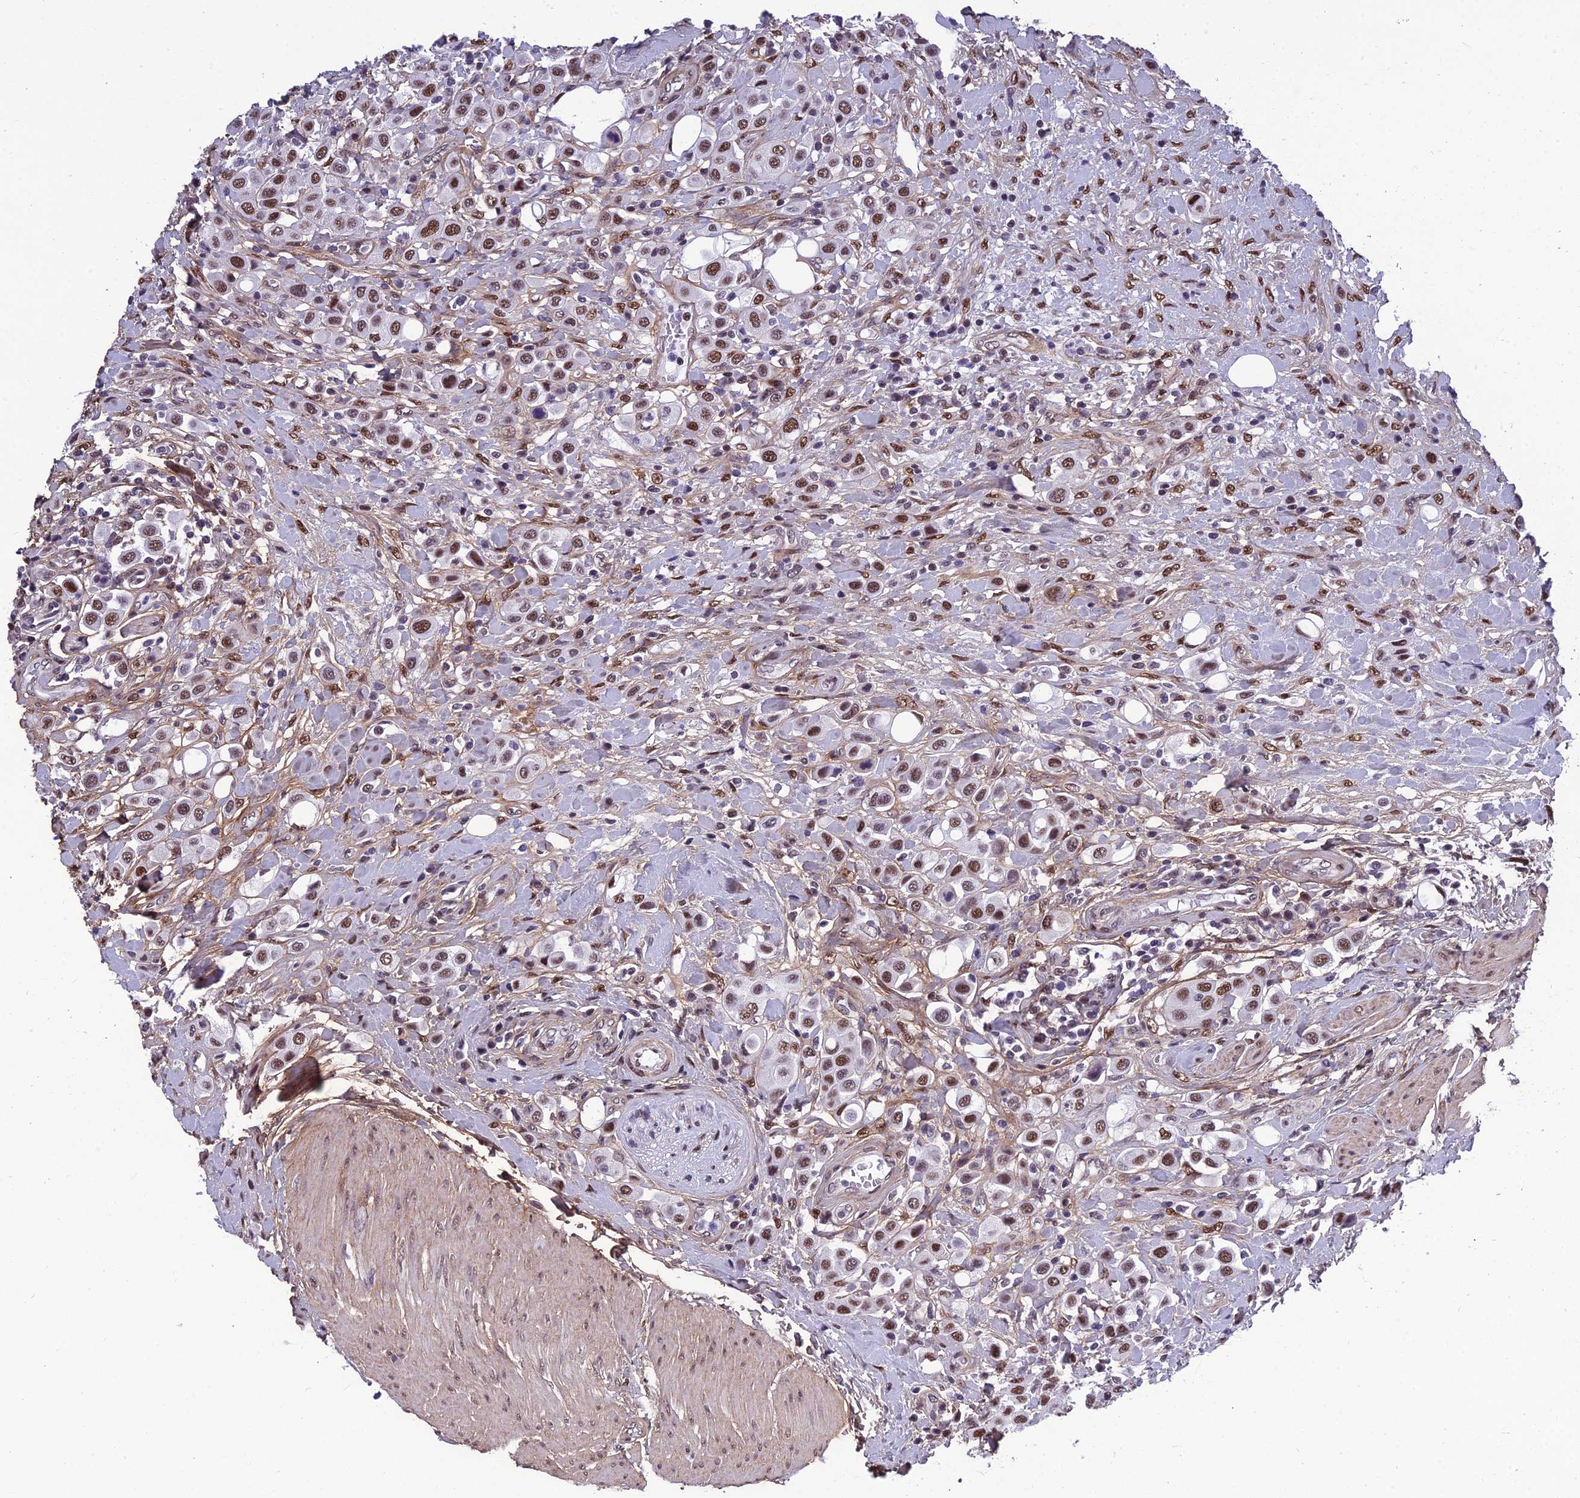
{"staining": {"intensity": "moderate", "quantity": ">75%", "location": "nuclear"}, "tissue": "urothelial cancer", "cell_type": "Tumor cells", "image_type": "cancer", "snomed": [{"axis": "morphology", "description": "Urothelial carcinoma, High grade"}, {"axis": "topography", "description": "Urinary bladder"}], "caption": "Immunohistochemical staining of urothelial cancer reveals medium levels of moderate nuclear protein positivity in approximately >75% of tumor cells.", "gene": "RSRC1", "patient": {"sex": "male", "age": 50}}